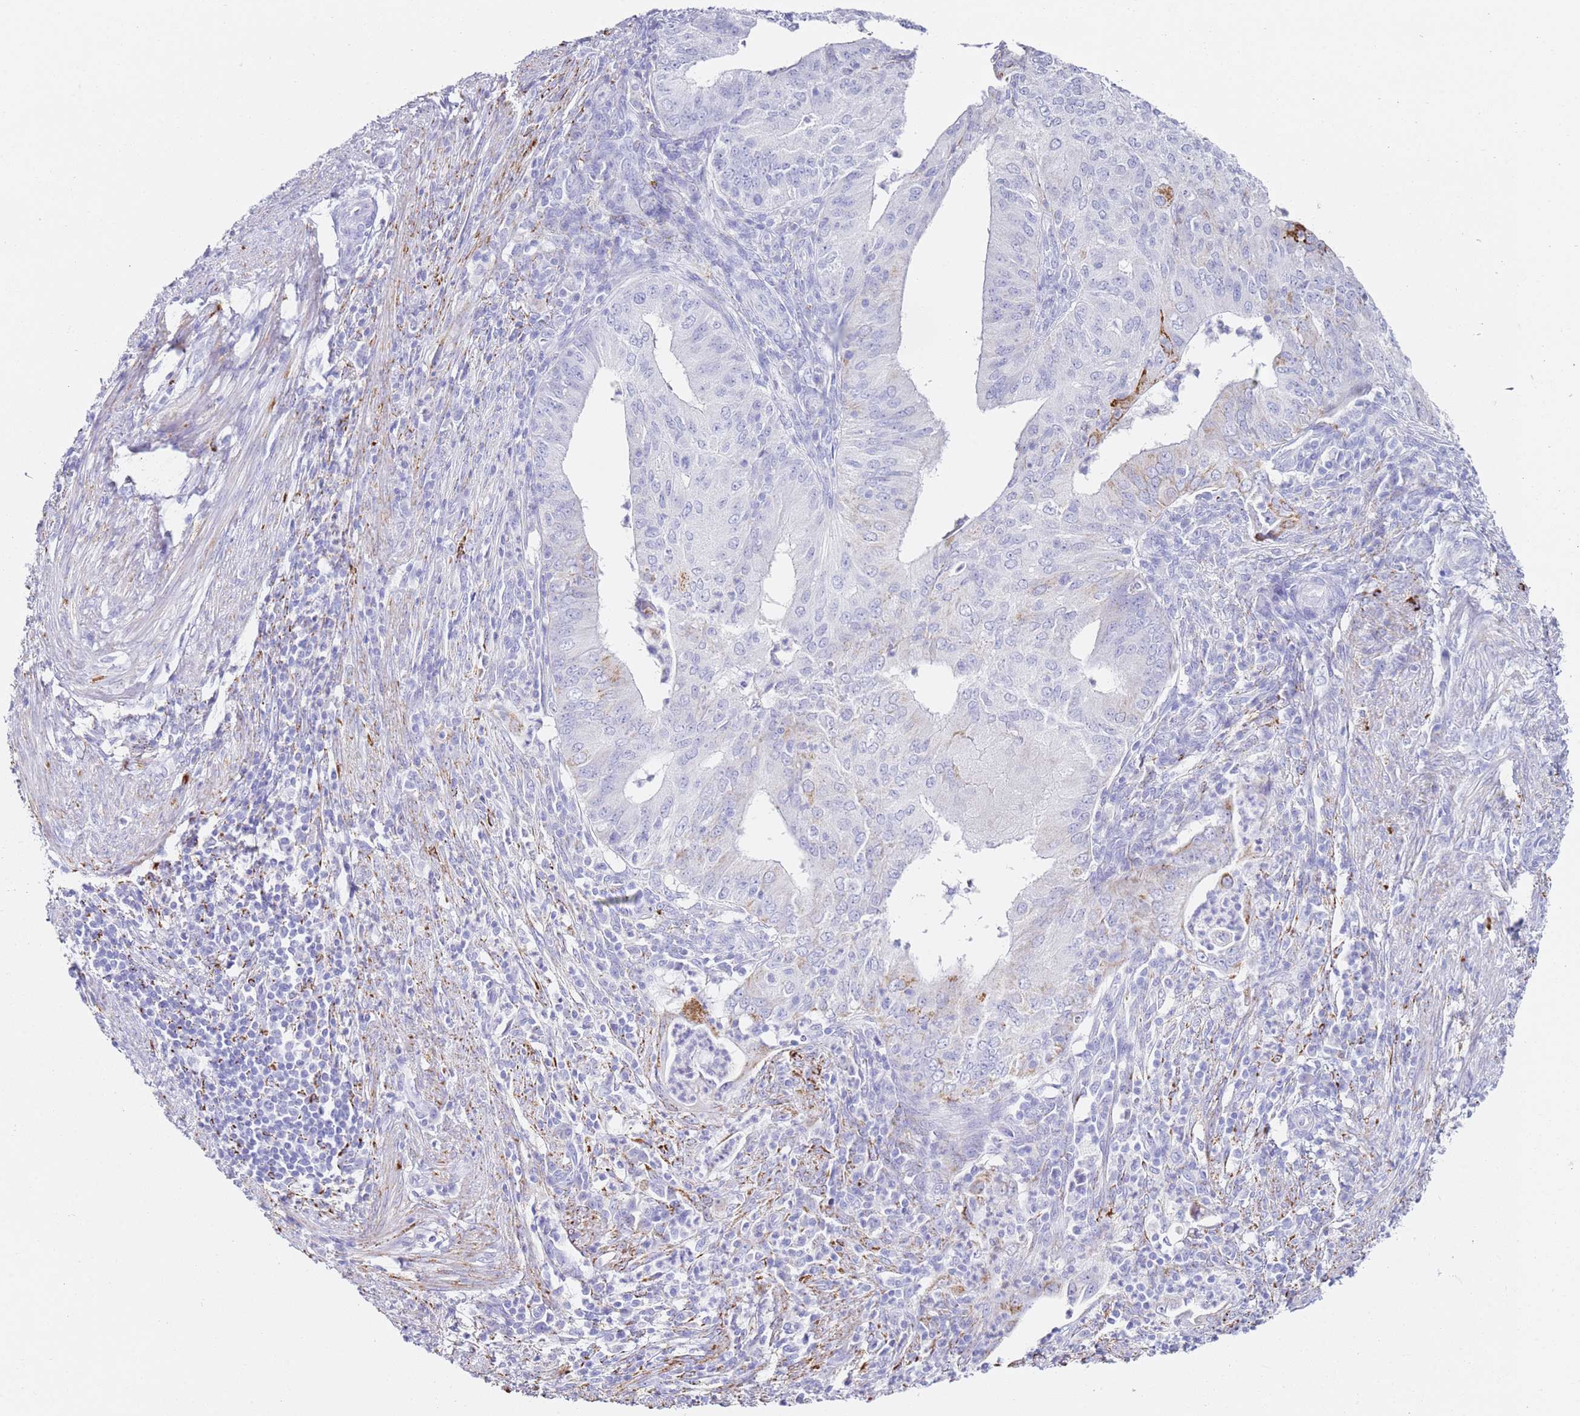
{"staining": {"intensity": "negative", "quantity": "none", "location": "none"}, "tissue": "endometrial cancer", "cell_type": "Tumor cells", "image_type": "cancer", "snomed": [{"axis": "morphology", "description": "Adenocarcinoma, NOS"}, {"axis": "topography", "description": "Endometrium"}], "caption": "Tumor cells are negative for brown protein staining in endometrial adenocarcinoma. (Brightfield microscopy of DAB immunohistochemistry at high magnification).", "gene": "PTBP2", "patient": {"sex": "female", "age": 50}}